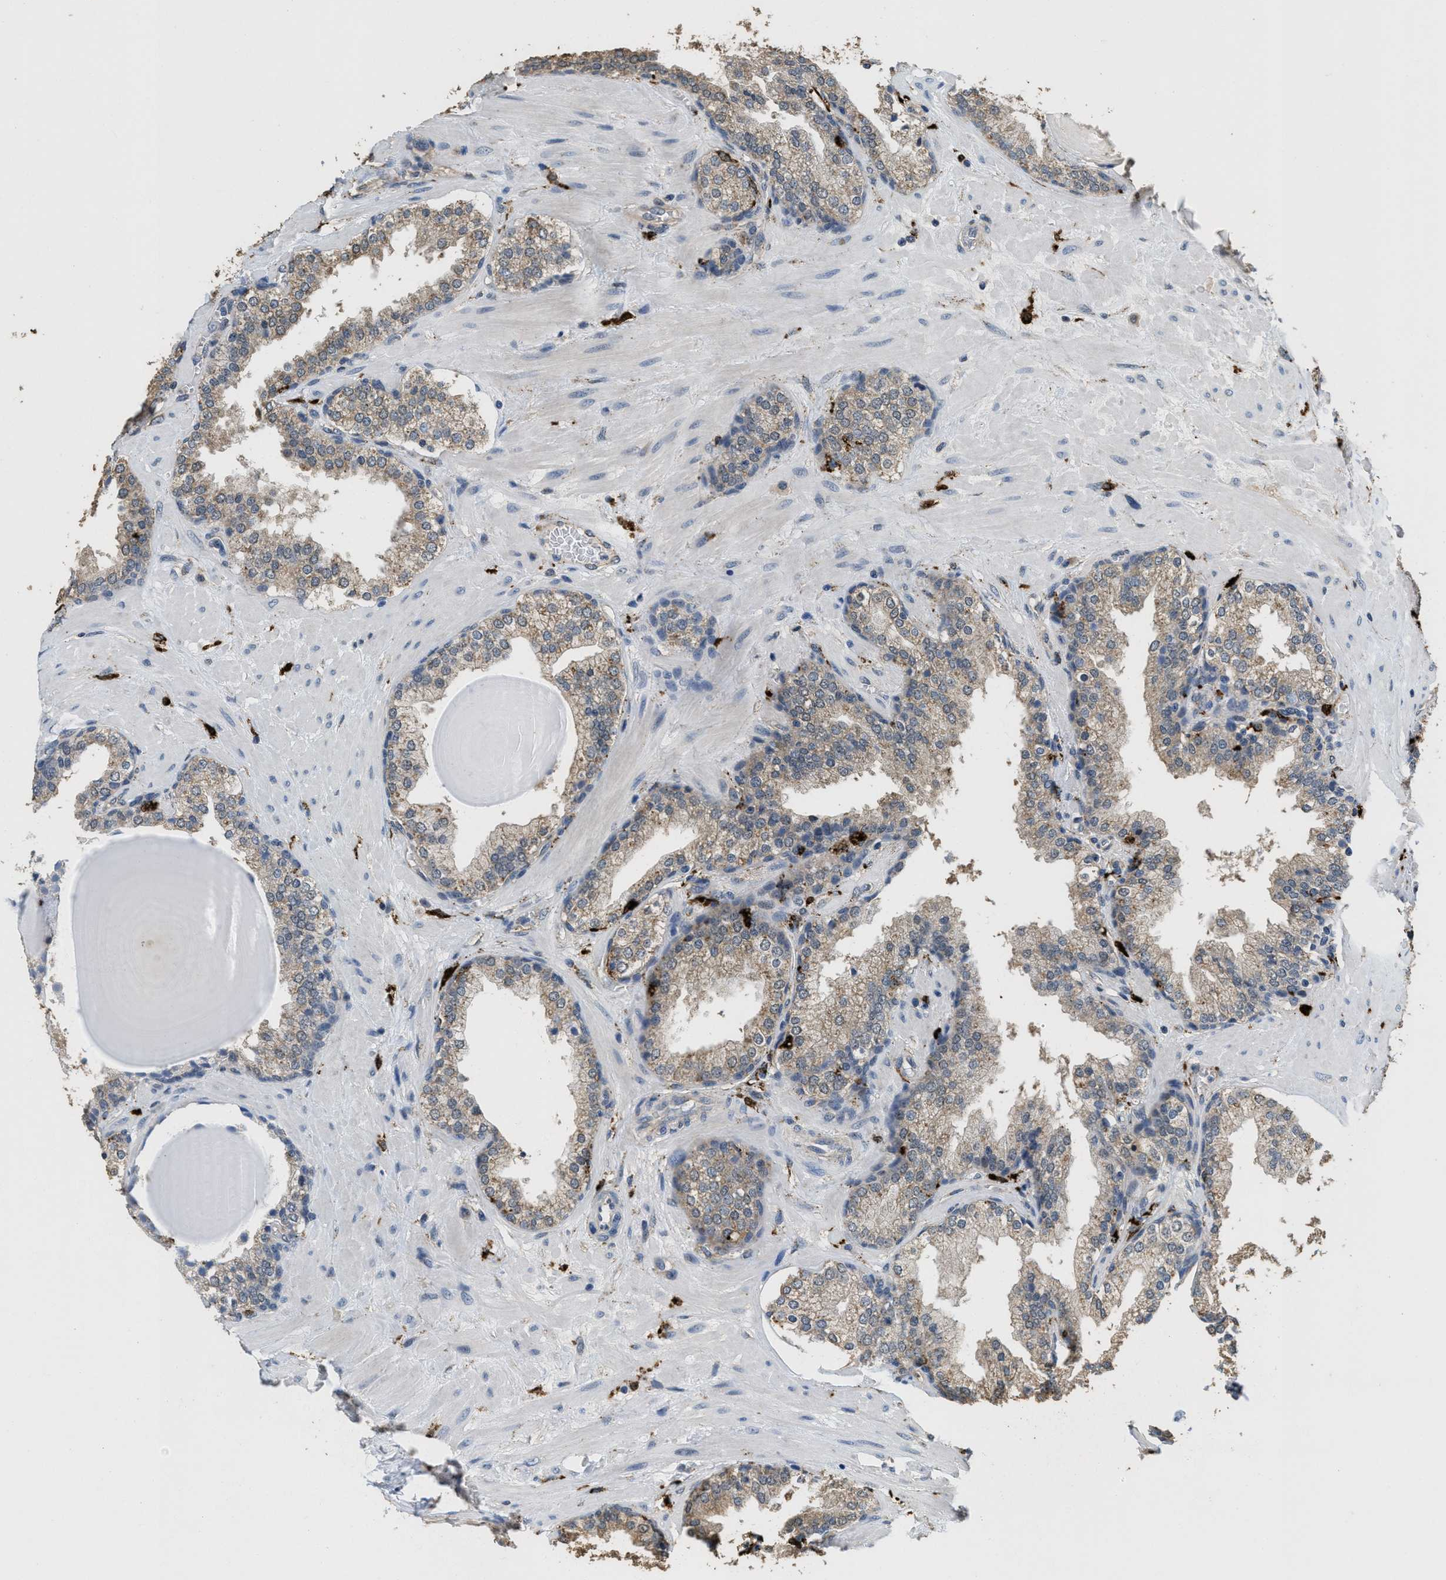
{"staining": {"intensity": "moderate", "quantity": ">75%", "location": "cytoplasmic/membranous"}, "tissue": "prostate", "cell_type": "Glandular cells", "image_type": "normal", "snomed": [{"axis": "morphology", "description": "Normal tissue, NOS"}, {"axis": "topography", "description": "Prostate"}], "caption": "The histopathology image exhibits staining of unremarkable prostate, revealing moderate cytoplasmic/membranous protein staining (brown color) within glandular cells. The protein is shown in brown color, while the nuclei are stained blue.", "gene": "BMPR2", "patient": {"sex": "male", "age": 51}}